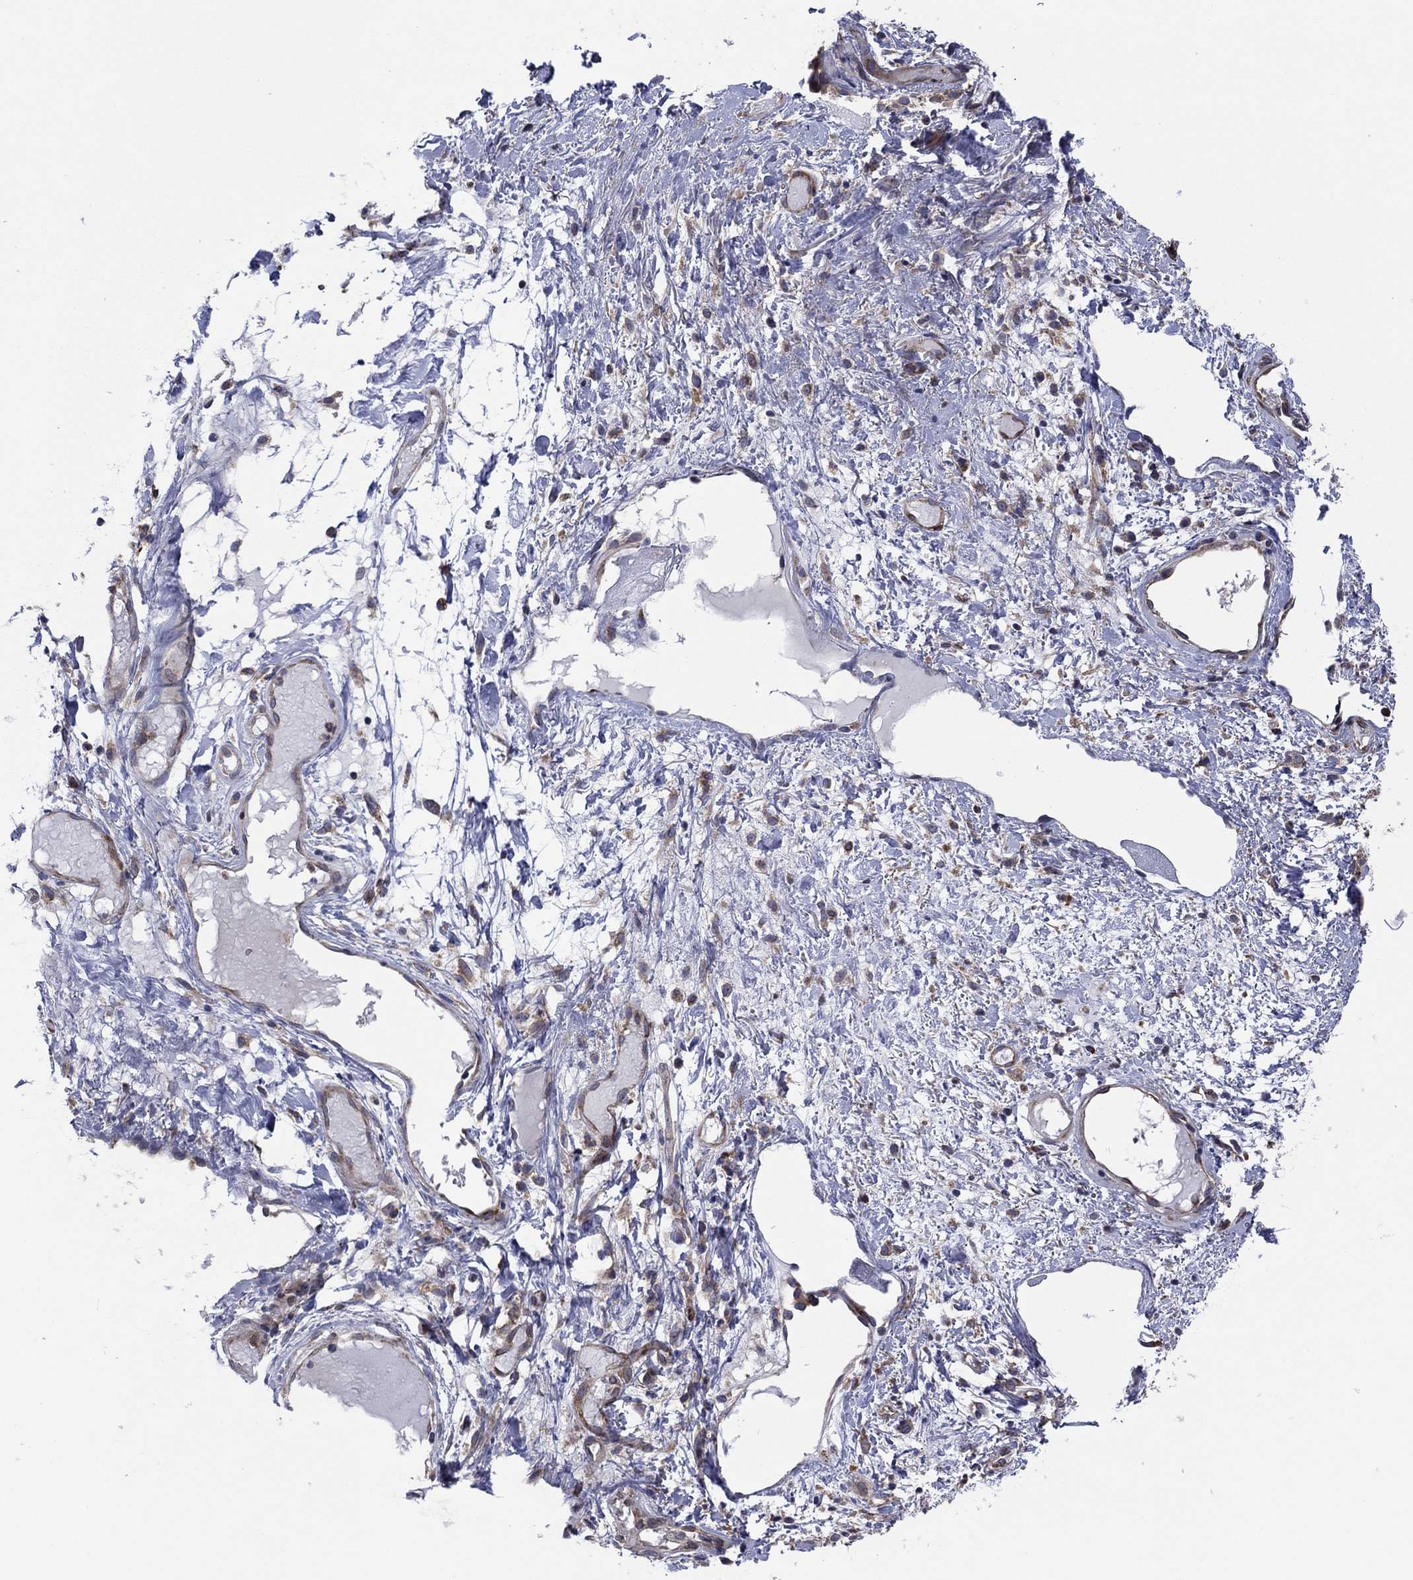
{"staining": {"intensity": "negative", "quantity": "none", "location": "none"}, "tissue": "soft tissue", "cell_type": "Fibroblasts", "image_type": "normal", "snomed": [{"axis": "morphology", "description": "Normal tissue, NOS"}, {"axis": "topography", "description": "Cartilage tissue"}], "caption": "DAB (3,3'-diaminobenzidine) immunohistochemical staining of benign human soft tissue displays no significant positivity in fibroblasts.", "gene": "GPR155", "patient": {"sex": "male", "age": 62}}